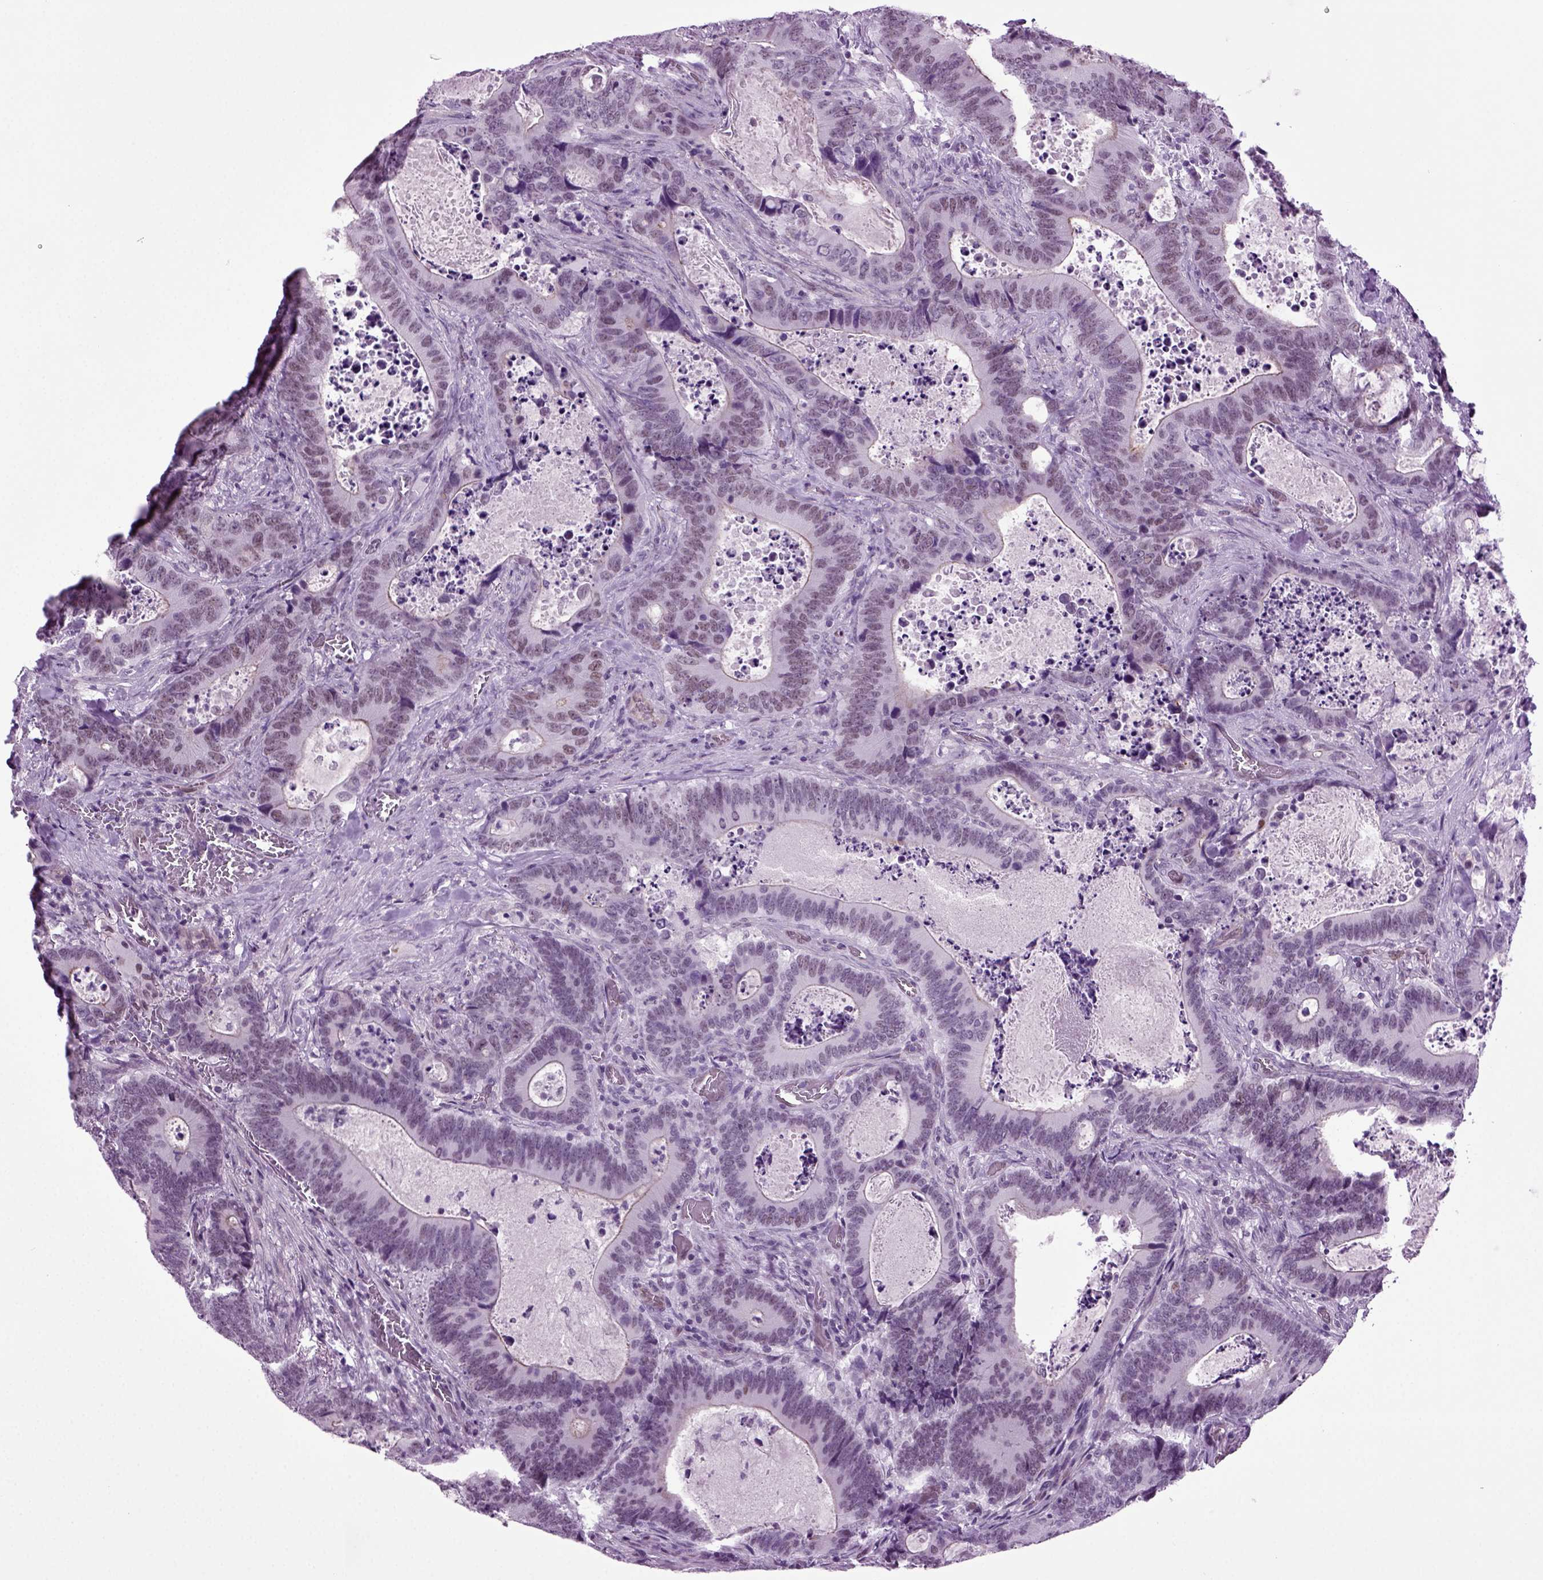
{"staining": {"intensity": "moderate", "quantity": "<25%", "location": "cytoplasmic/membranous"}, "tissue": "colorectal cancer", "cell_type": "Tumor cells", "image_type": "cancer", "snomed": [{"axis": "morphology", "description": "Adenocarcinoma, NOS"}, {"axis": "topography", "description": "Colon"}], "caption": "Colorectal cancer tissue shows moderate cytoplasmic/membranous positivity in approximately <25% of tumor cells, visualized by immunohistochemistry.", "gene": "RFX3", "patient": {"sex": "female", "age": 82}}